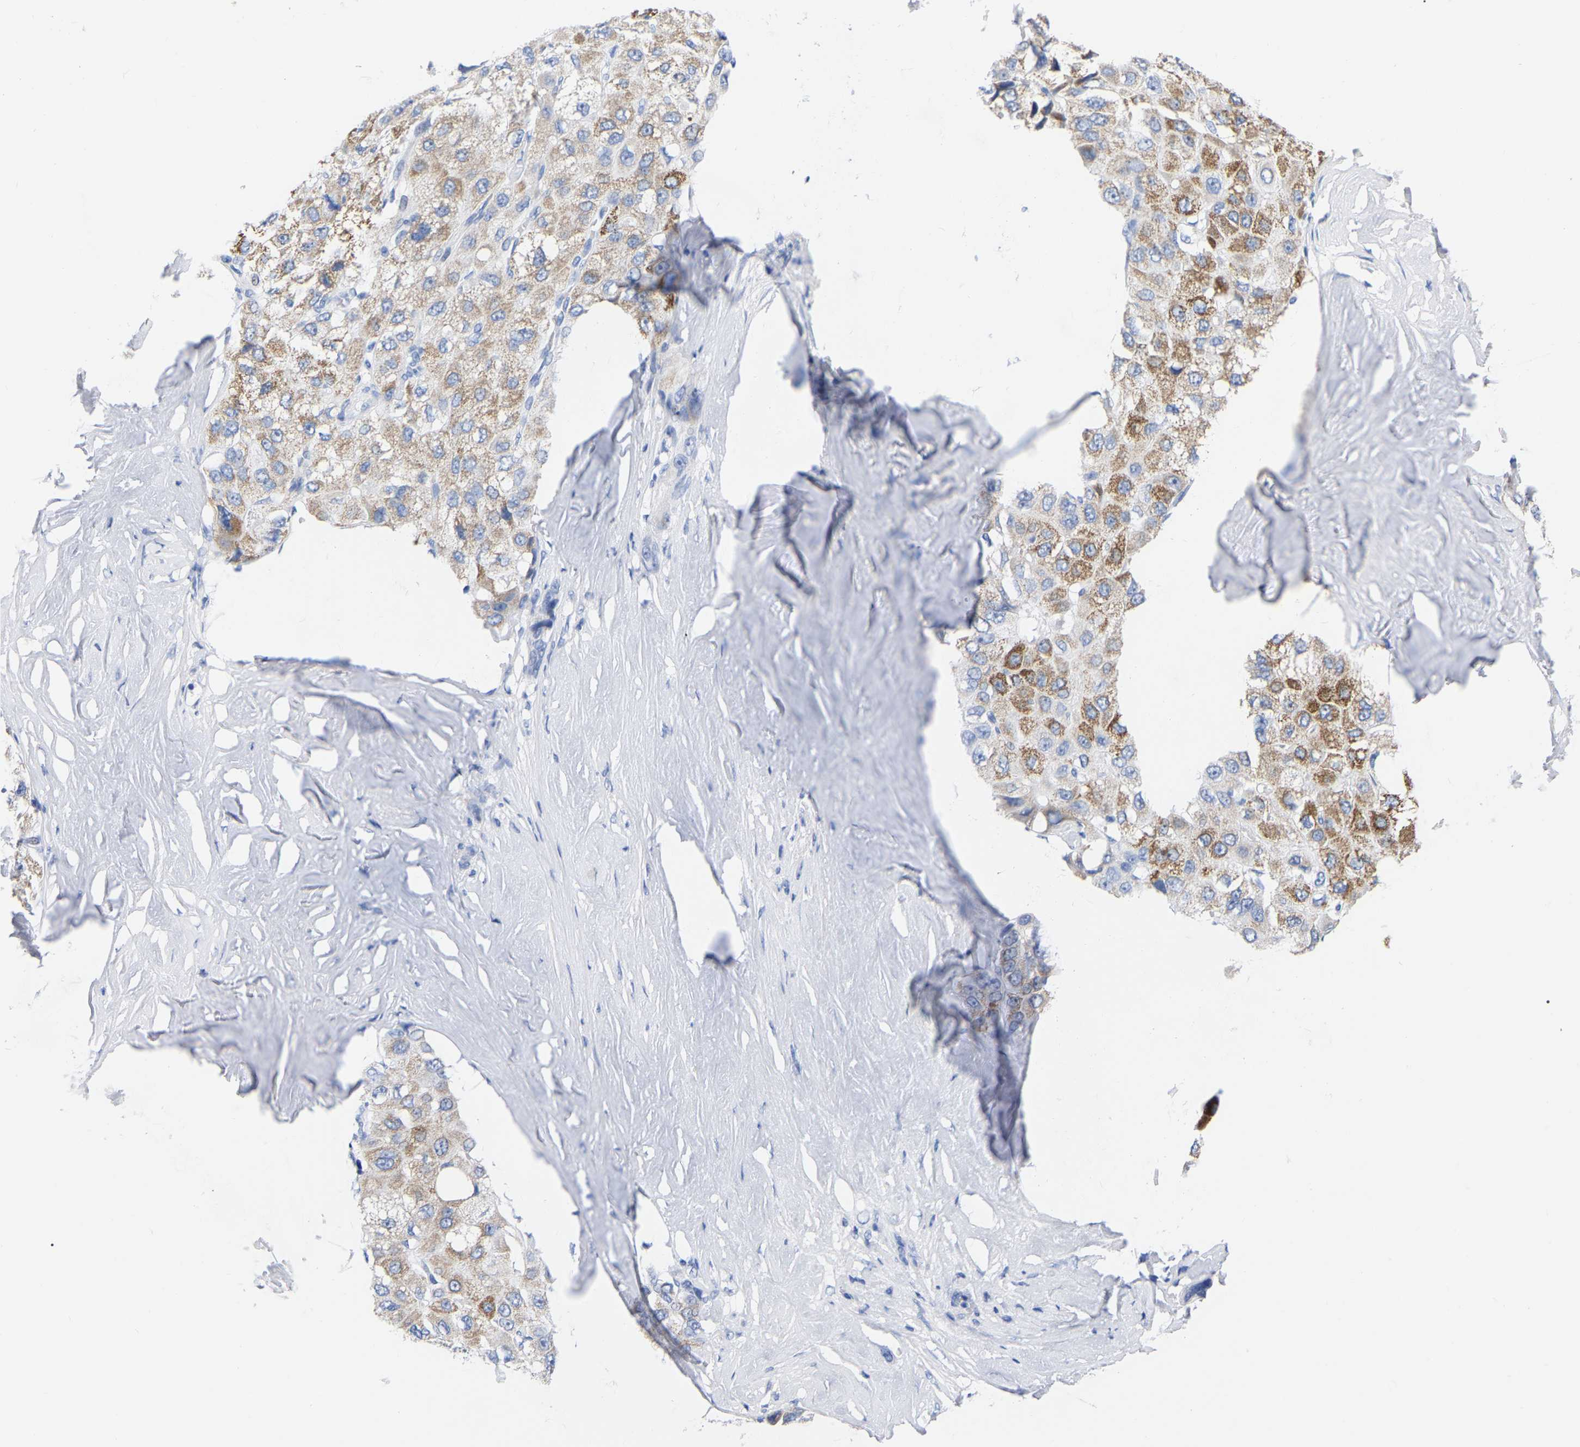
{"staining": {"intensity": "moderate", "quantity": ">75%", "location": "cytoplasmic/membranous"}, "tissue": "liver cancer", "cell_type": "Tumor cells", "image_type": "cancer", "snomed": [{"axis": "morphology", "description": "Carcinoma, Hepatocellular, NOS"}, {"axis": "topography", "description": "Liver"}], "caption": "Human liver cancer (hepatocellular carcinoma) stained for a protein (brown) exhibits moderate cytoplasmic/membranous positive expression in approximately >75% of tumor cells.", "gene": "ZNF629", "patient": {"sex": "male", "age": 80}}